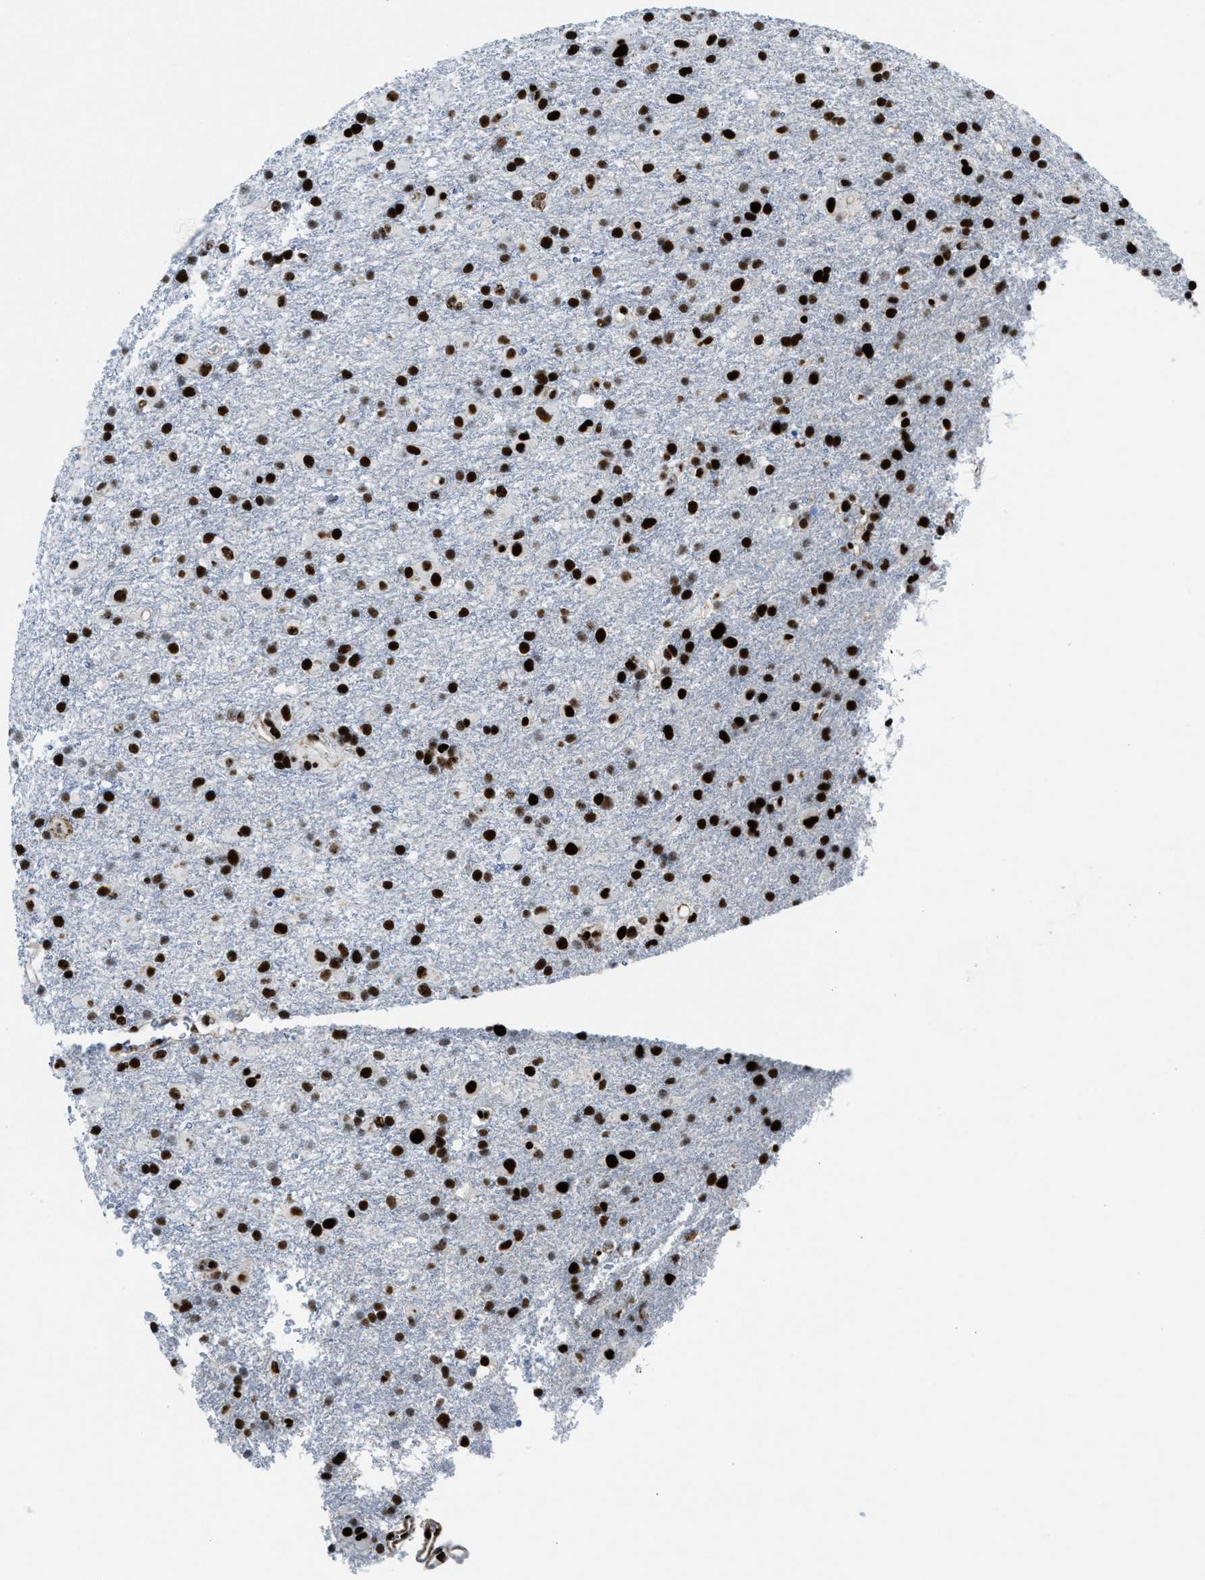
{"staining": {"intensity": "strong", "quantity": ">75%", "location": "nuclear"}, "tissue": "glioma", "cell_type": "Tumor cells", "image_type": "cancer", "snomed": [{"axis": "morphology", "description": "Glioma, malignant, Low grade"}, {"axis": "topography", "description": "Brain"}], "caption": "Glioma stained with IHC exhibits strong nuclear positivity in approximately >75% of tumor cells.", "gene": "NONO", "patient": {"sex": "male", "age": 65}}